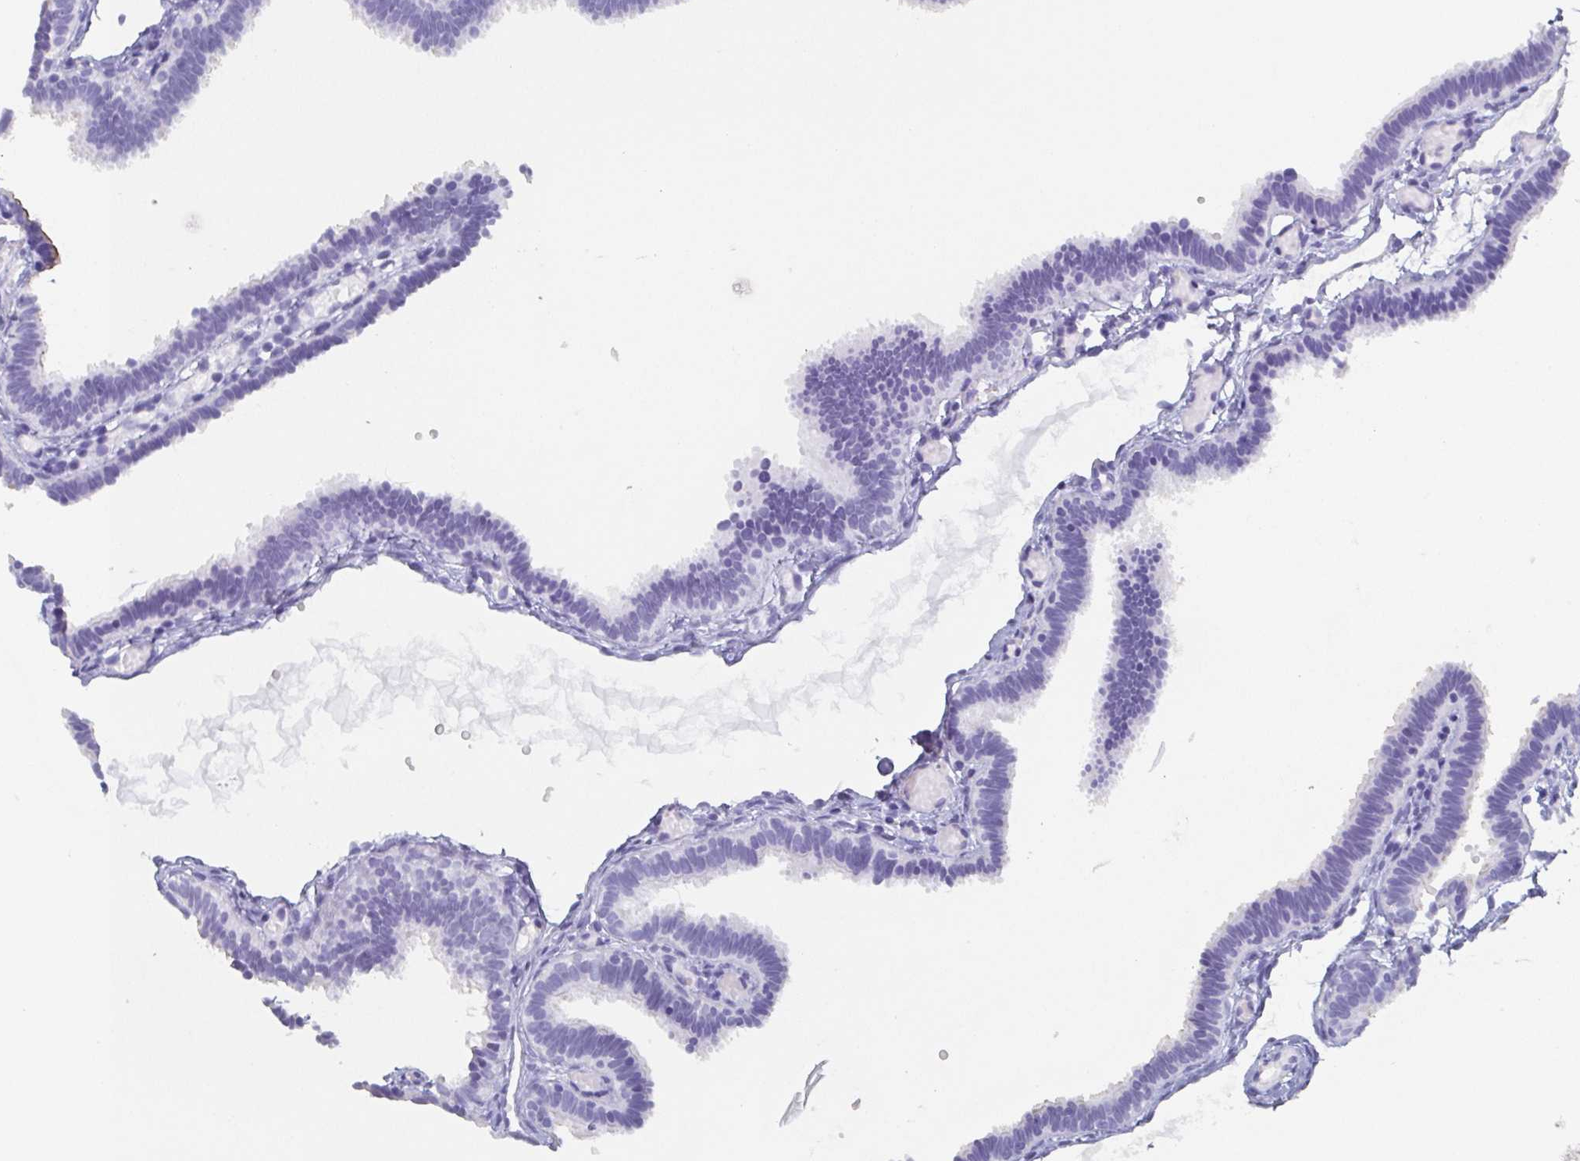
{"staining": {"intensity": "negative", "quantity": "none", "location": "none"}, "tissue": "fallopian tube", "cell_type": "Glandular cells", "image_type": "normal", "snomed": [{"axis": "morphology", "description": "Normal tissue, NOS"}, {"axis": "topography", "description": "Fallopian tube"}], "caption": "This is a image of immunohistochemistry staining of normal fallopian tube, which shows no expression in glandular cells.", "gene": "AGFG2", "patient": {"sex": "female", "age": 37}}